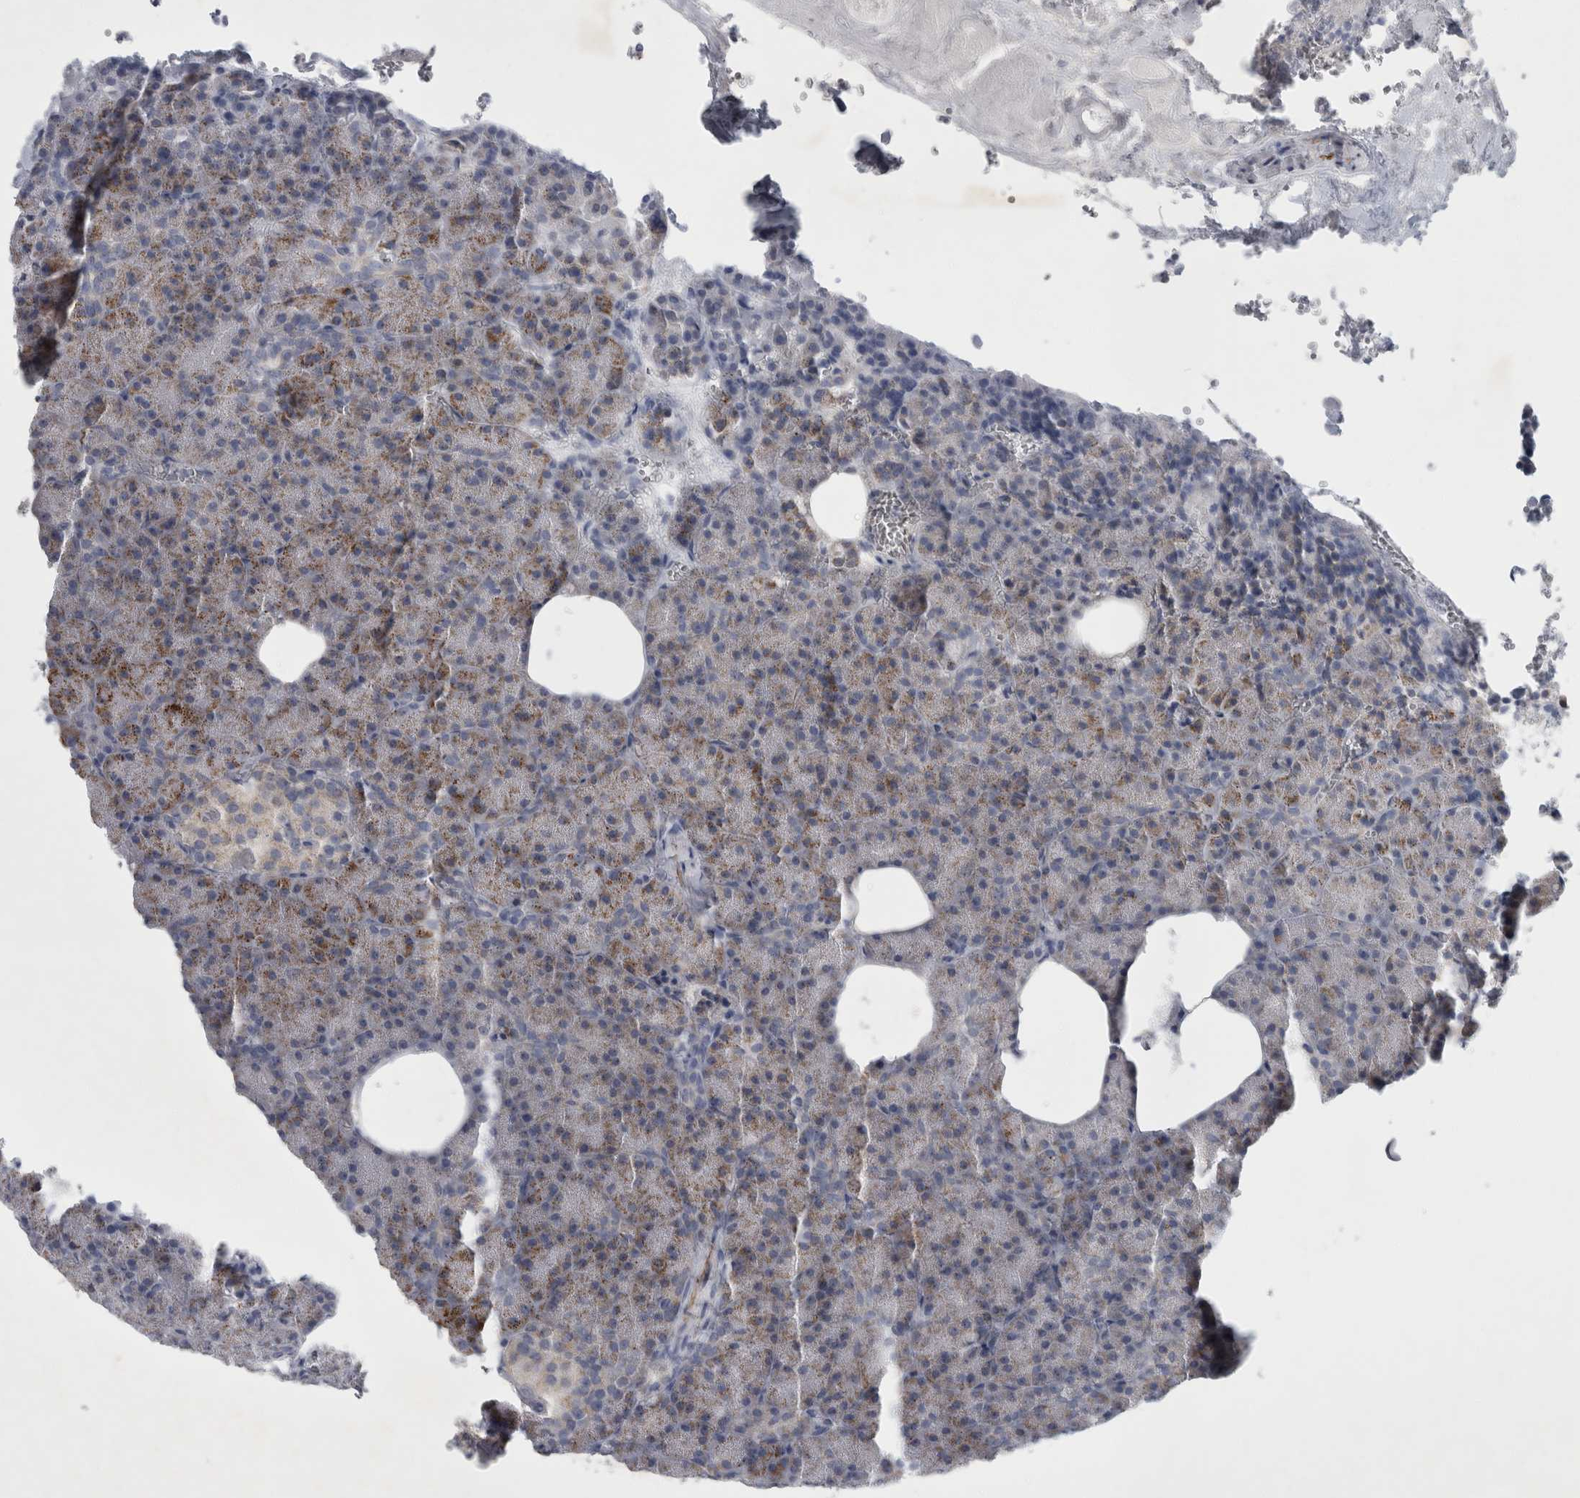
{"staining": {"intensity": "moderate", "quantity": ">75%", "location": "cytoplasmic/membranous"}, "tissue": "pancreas", "cell_type": "Exocrine glandular cells", "image_type": "normal", "snomed": [{"axis": "morphology", "description": "Normal tissue, NOS"}, {"axis": "morphology", "description": "Carcinoid, malignant, NOS"}, {"axis": "topography", "description": "Pancreas"}], "caption": "The histopathology image reveals immunohistochemical staining of normal pancreas. There is moderate cytoplasmic/membranous positivity is present in about >75% of exocrine glandular cells. (Stains: DAB (3,3'-diaminobenzidine) in brown, nuclei in blue, Microscopy: brightfield microscopy at high magnification).", "gene": "FXYD7", "patient": {"sex": "female", "age": 35}}